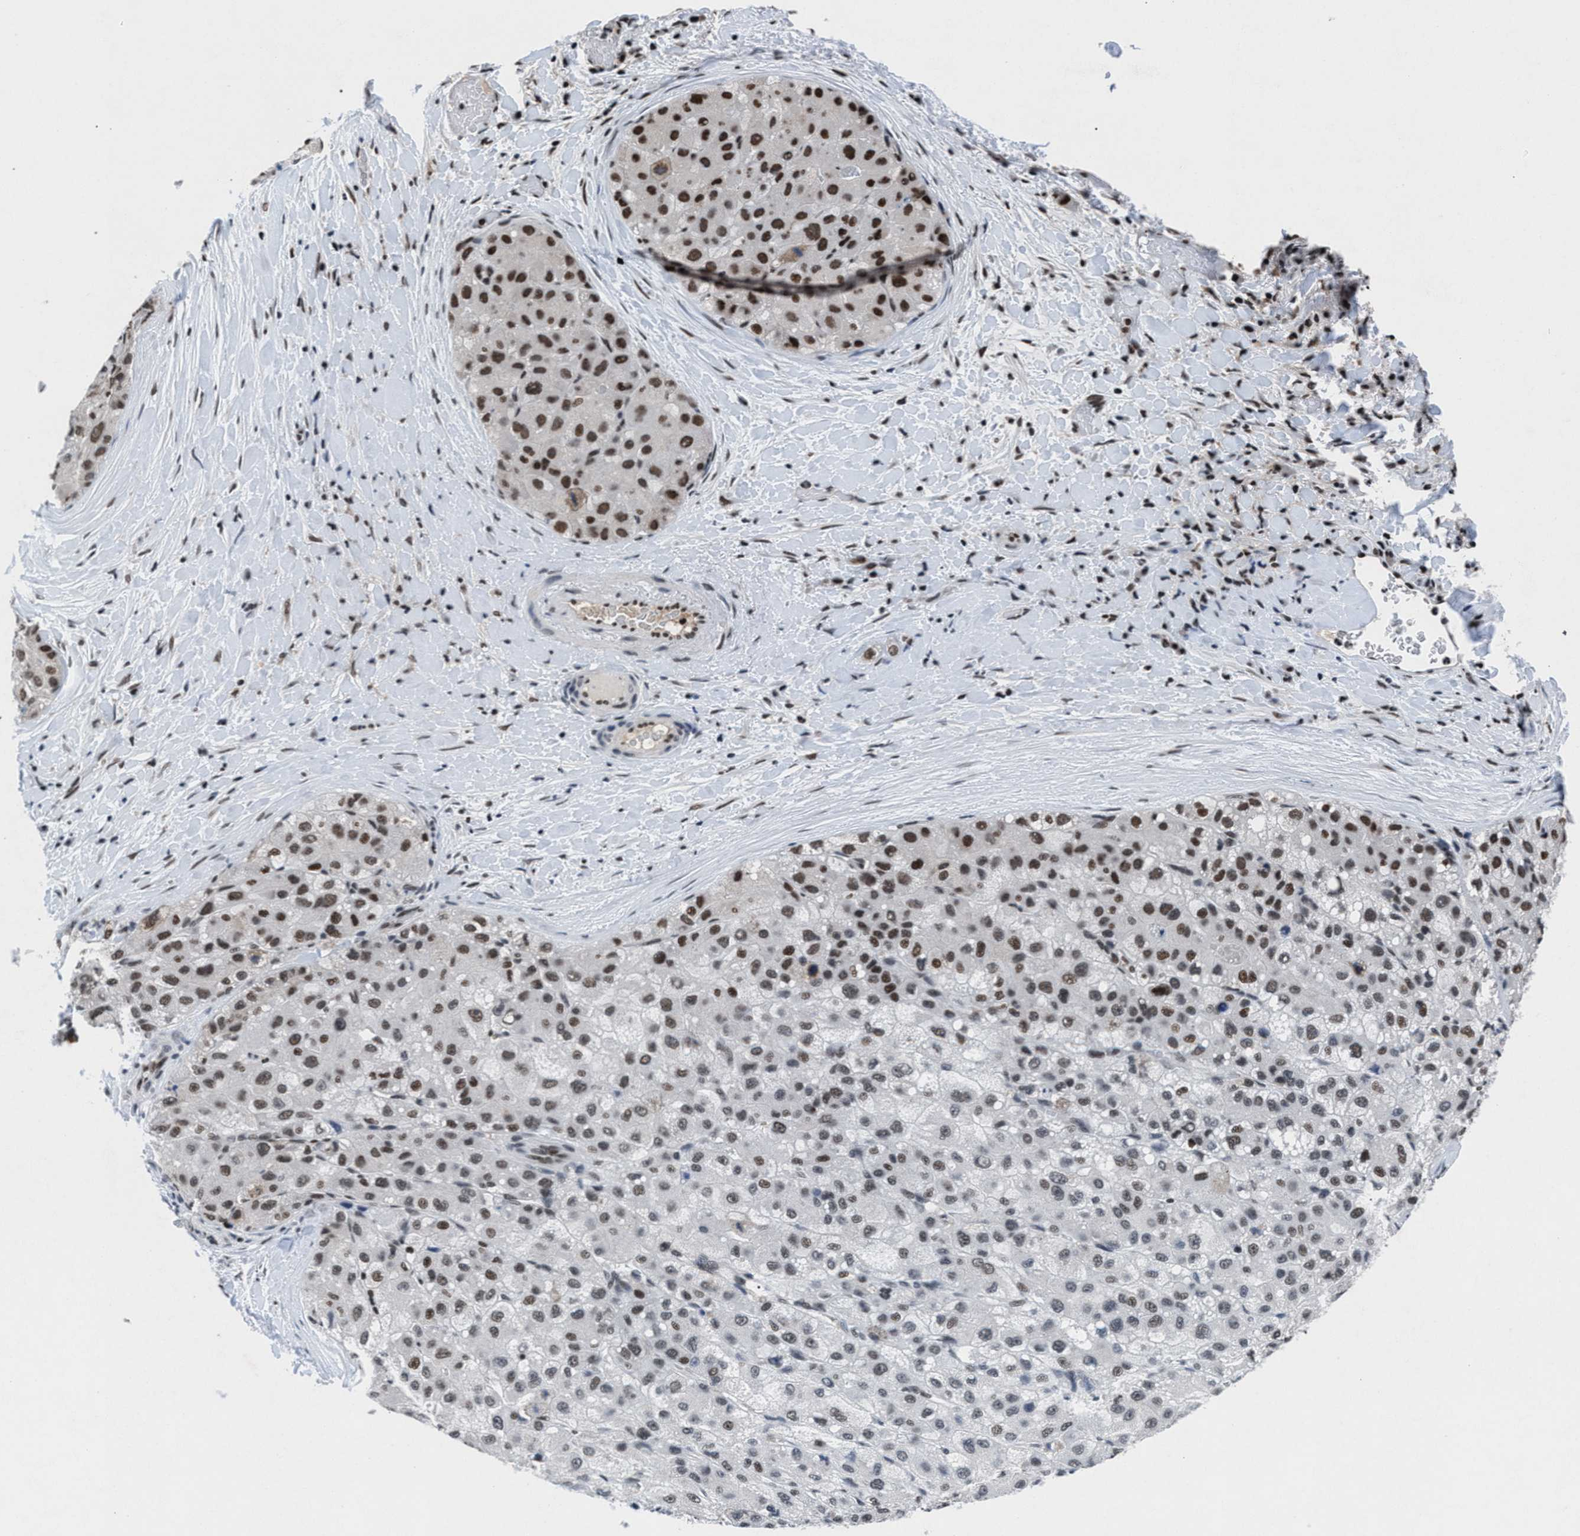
{"staining": {"intensity": "moderate", "quantity": ">75%", "location": "nuclear"}, "tissue": "liver cancer", "cell_type": "Tumor cells", "image_type": "cancer", "snomed": [{"axis": "morphology", "description": "Carcinoma, Hepatocellular, NOS"}, {"axis": "topography", "description": "Liver"}], "caption": "A photomicrograph showing moderate nuclear positivity in about >75% of tumor cells in liver hepatocellular carcinoma, as visualized by brown immunohistochemical staining.", "gene": "WDR81", "patient": {"sex": "male", "age": 80}}